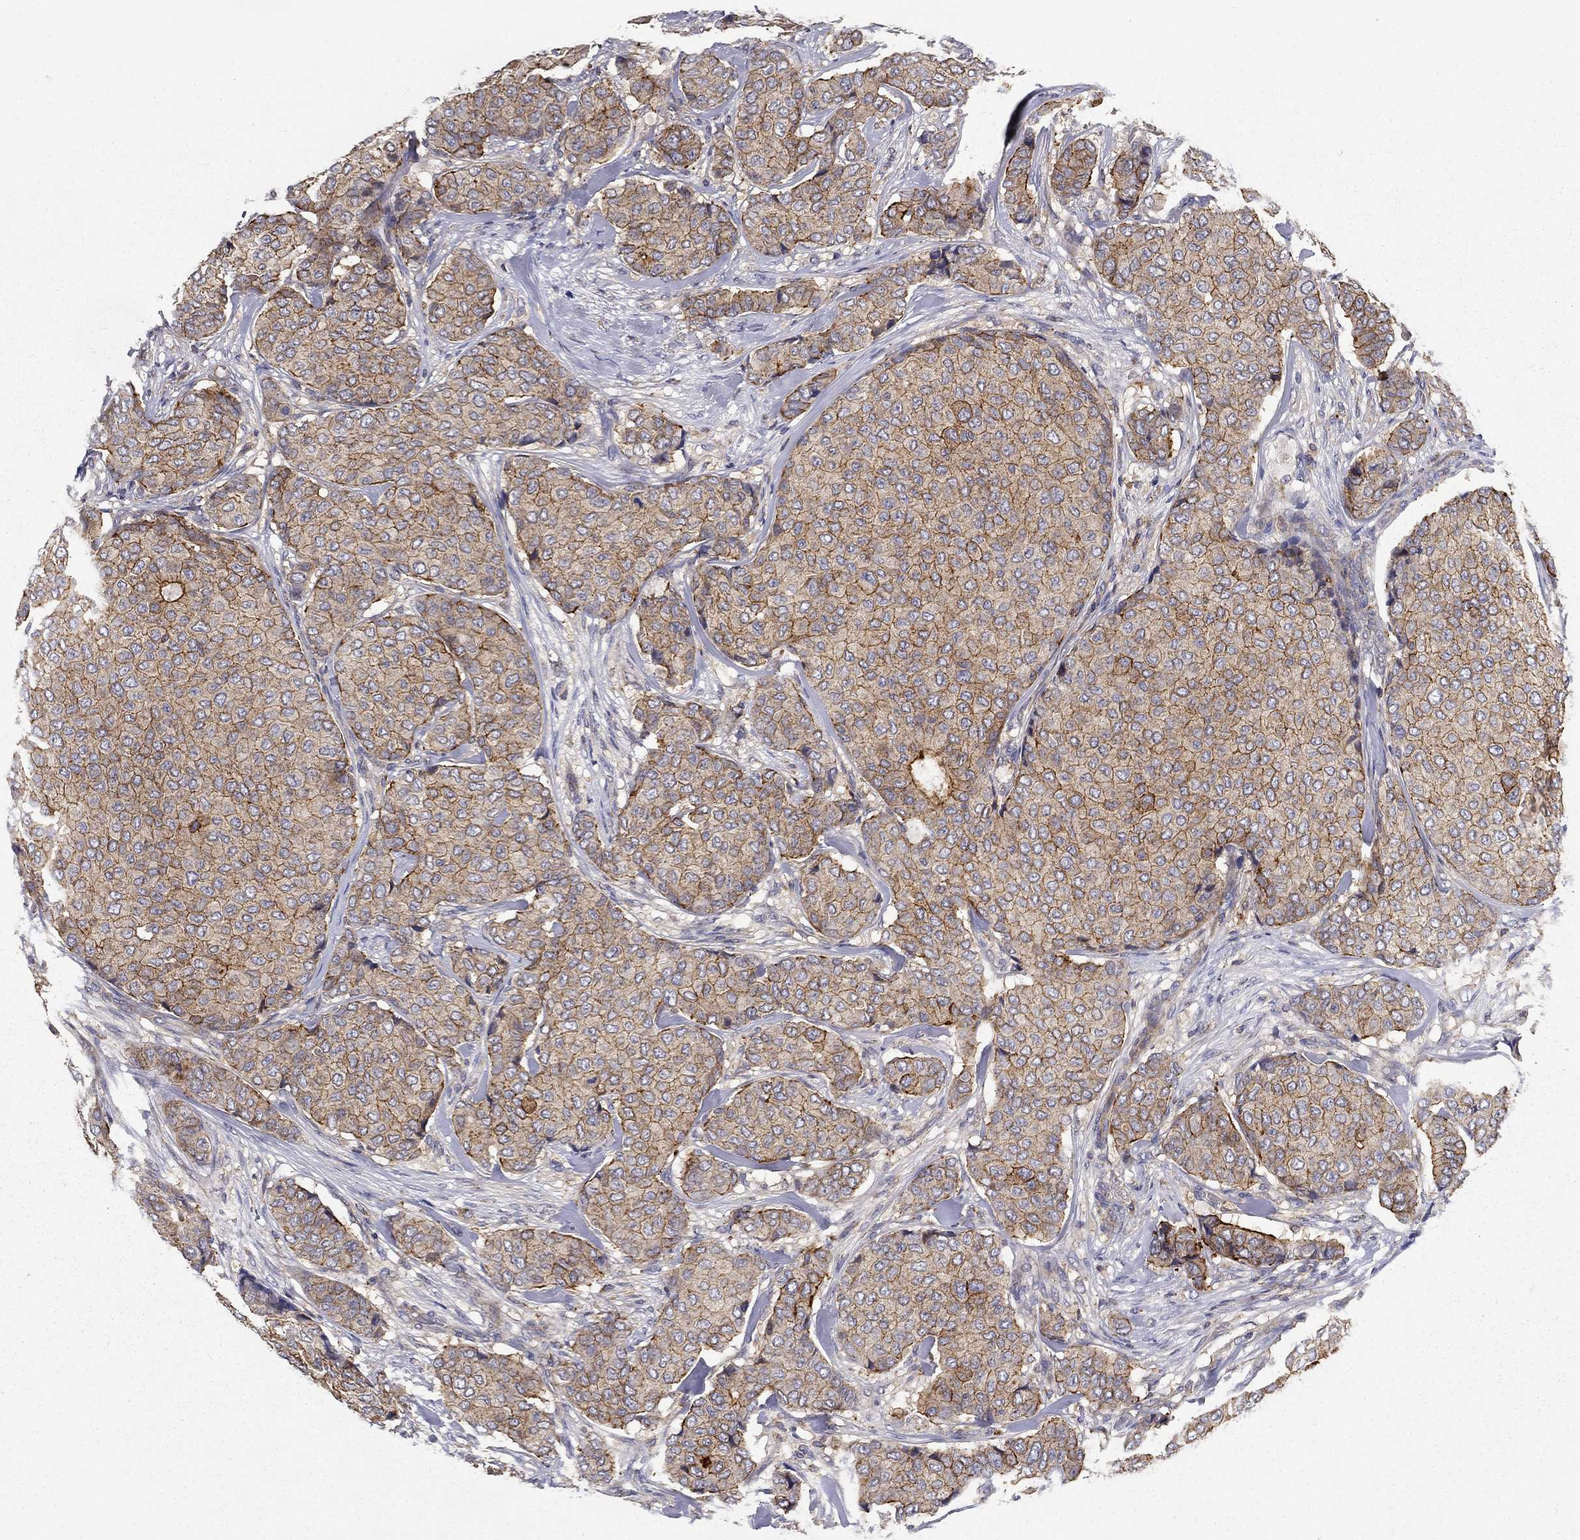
{"staining": {"intensity": "strong", "quantity": "<25%", "location": "cytoplasmic/membranous"}, "tissue": "breast cancer", "cell_type": "Tumor cells", "image_type": "cancer", "snomed": [{"axis": "morphology", "description": "Duct carcinoma"}, {"axis": "topography", "description": "Breast"}], "caption": "Strong cytoplasmic/membranous staining is present in about <25% of tumor cells in breast cancer (infiltrating ductal carcinoma).", "gene": "ALDH4A1", "patient": {"sex": "female", "age": 75}}